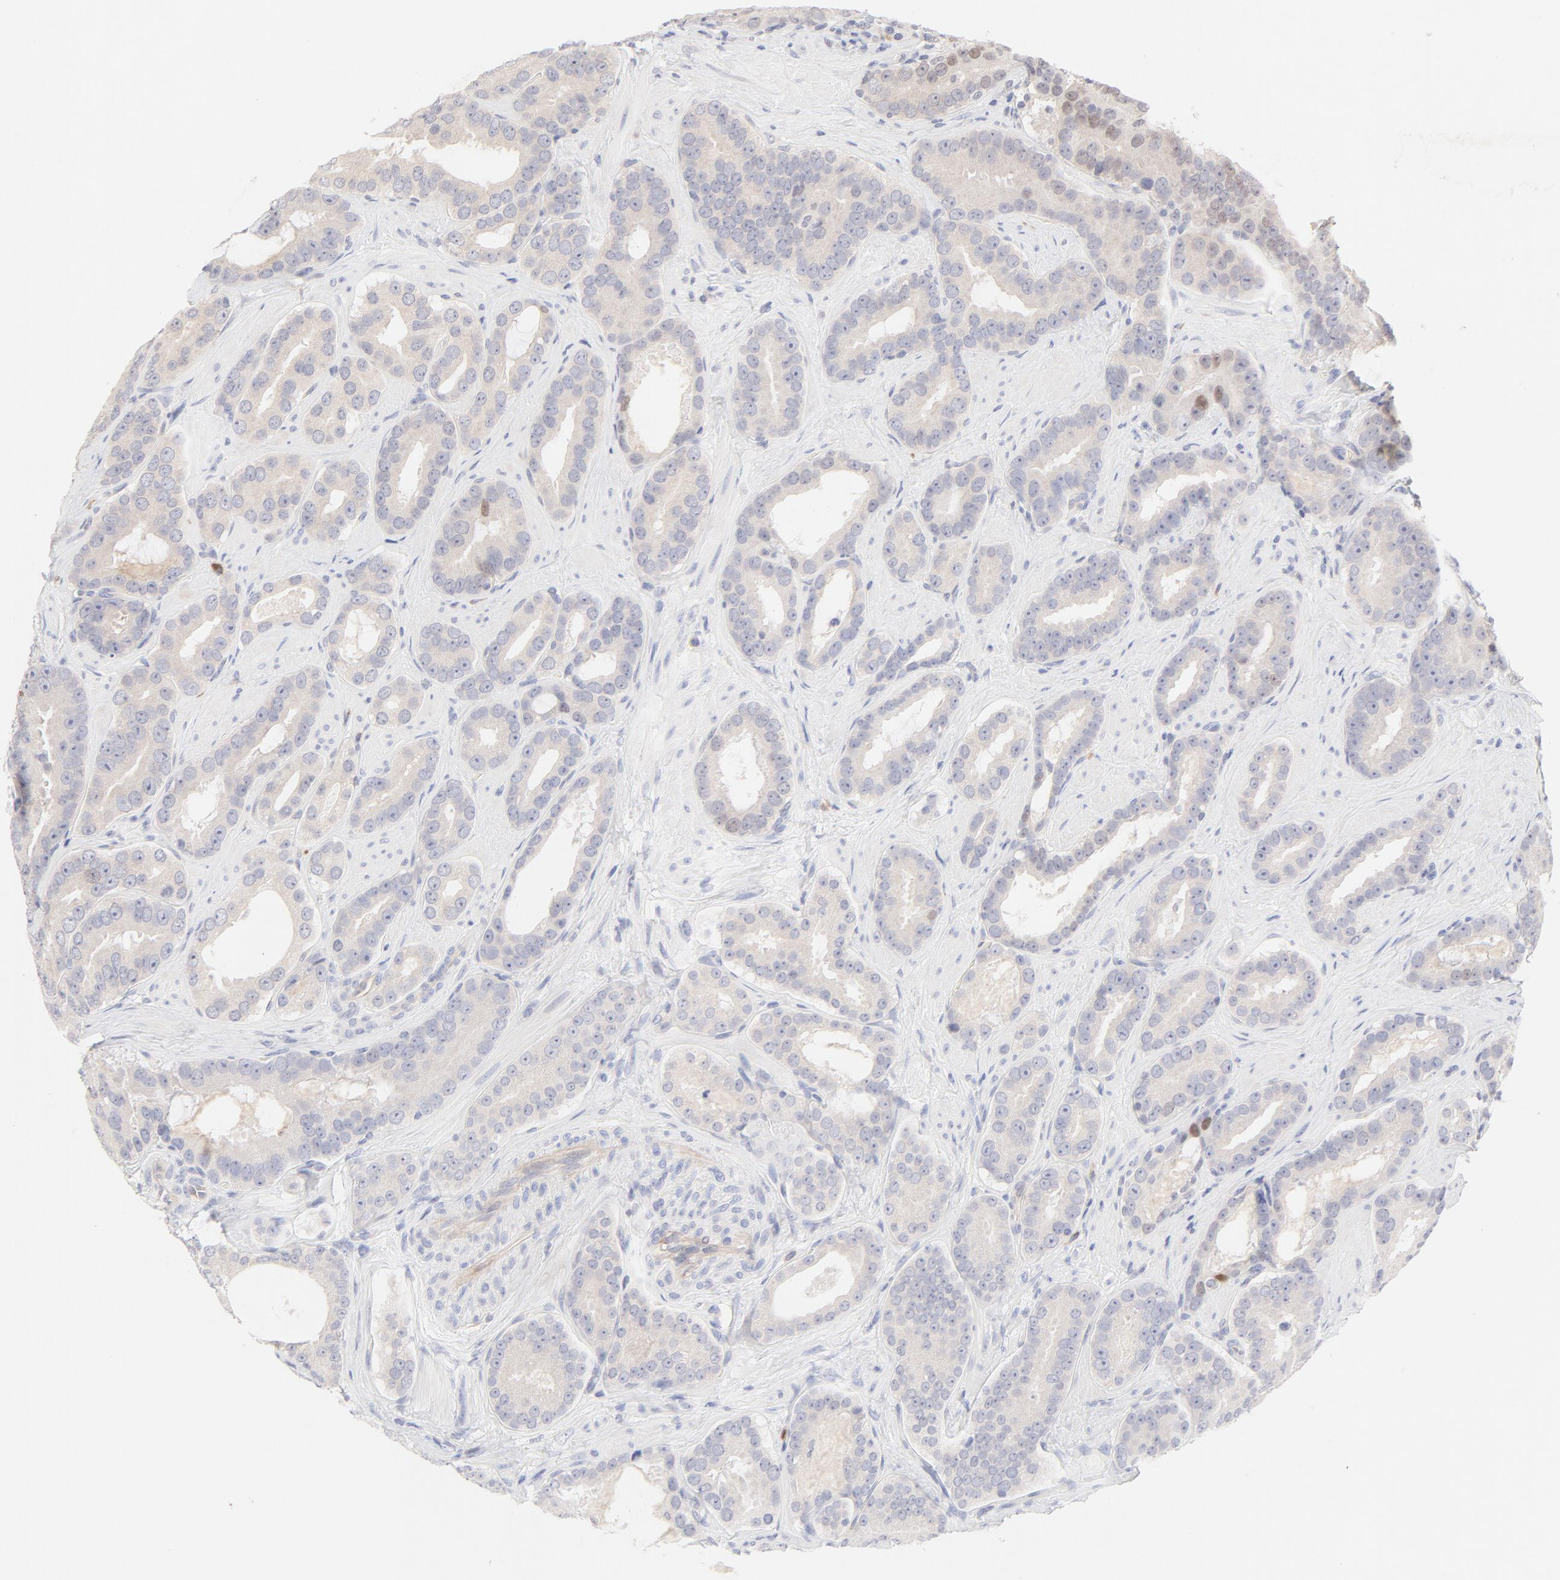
{"staining": {"intensity": "weak", "quantity": "<25%", "location": "nuclear"}, "tissue": "prostate cancer", "cell_type": "Tumor cells", "image_type": "cancer", "snomed": [{"axis": "morphology", "description": "Adenocarcinoma, Low grade"}, {"axis": "topography", "description": "Prostate"}], "caption": "Tumor cells are negative for brown protein staining in prostate adenocarcinoma (low-grade).", "gene": "ELF3", "patient": {"sex": "male", "age": 59}}